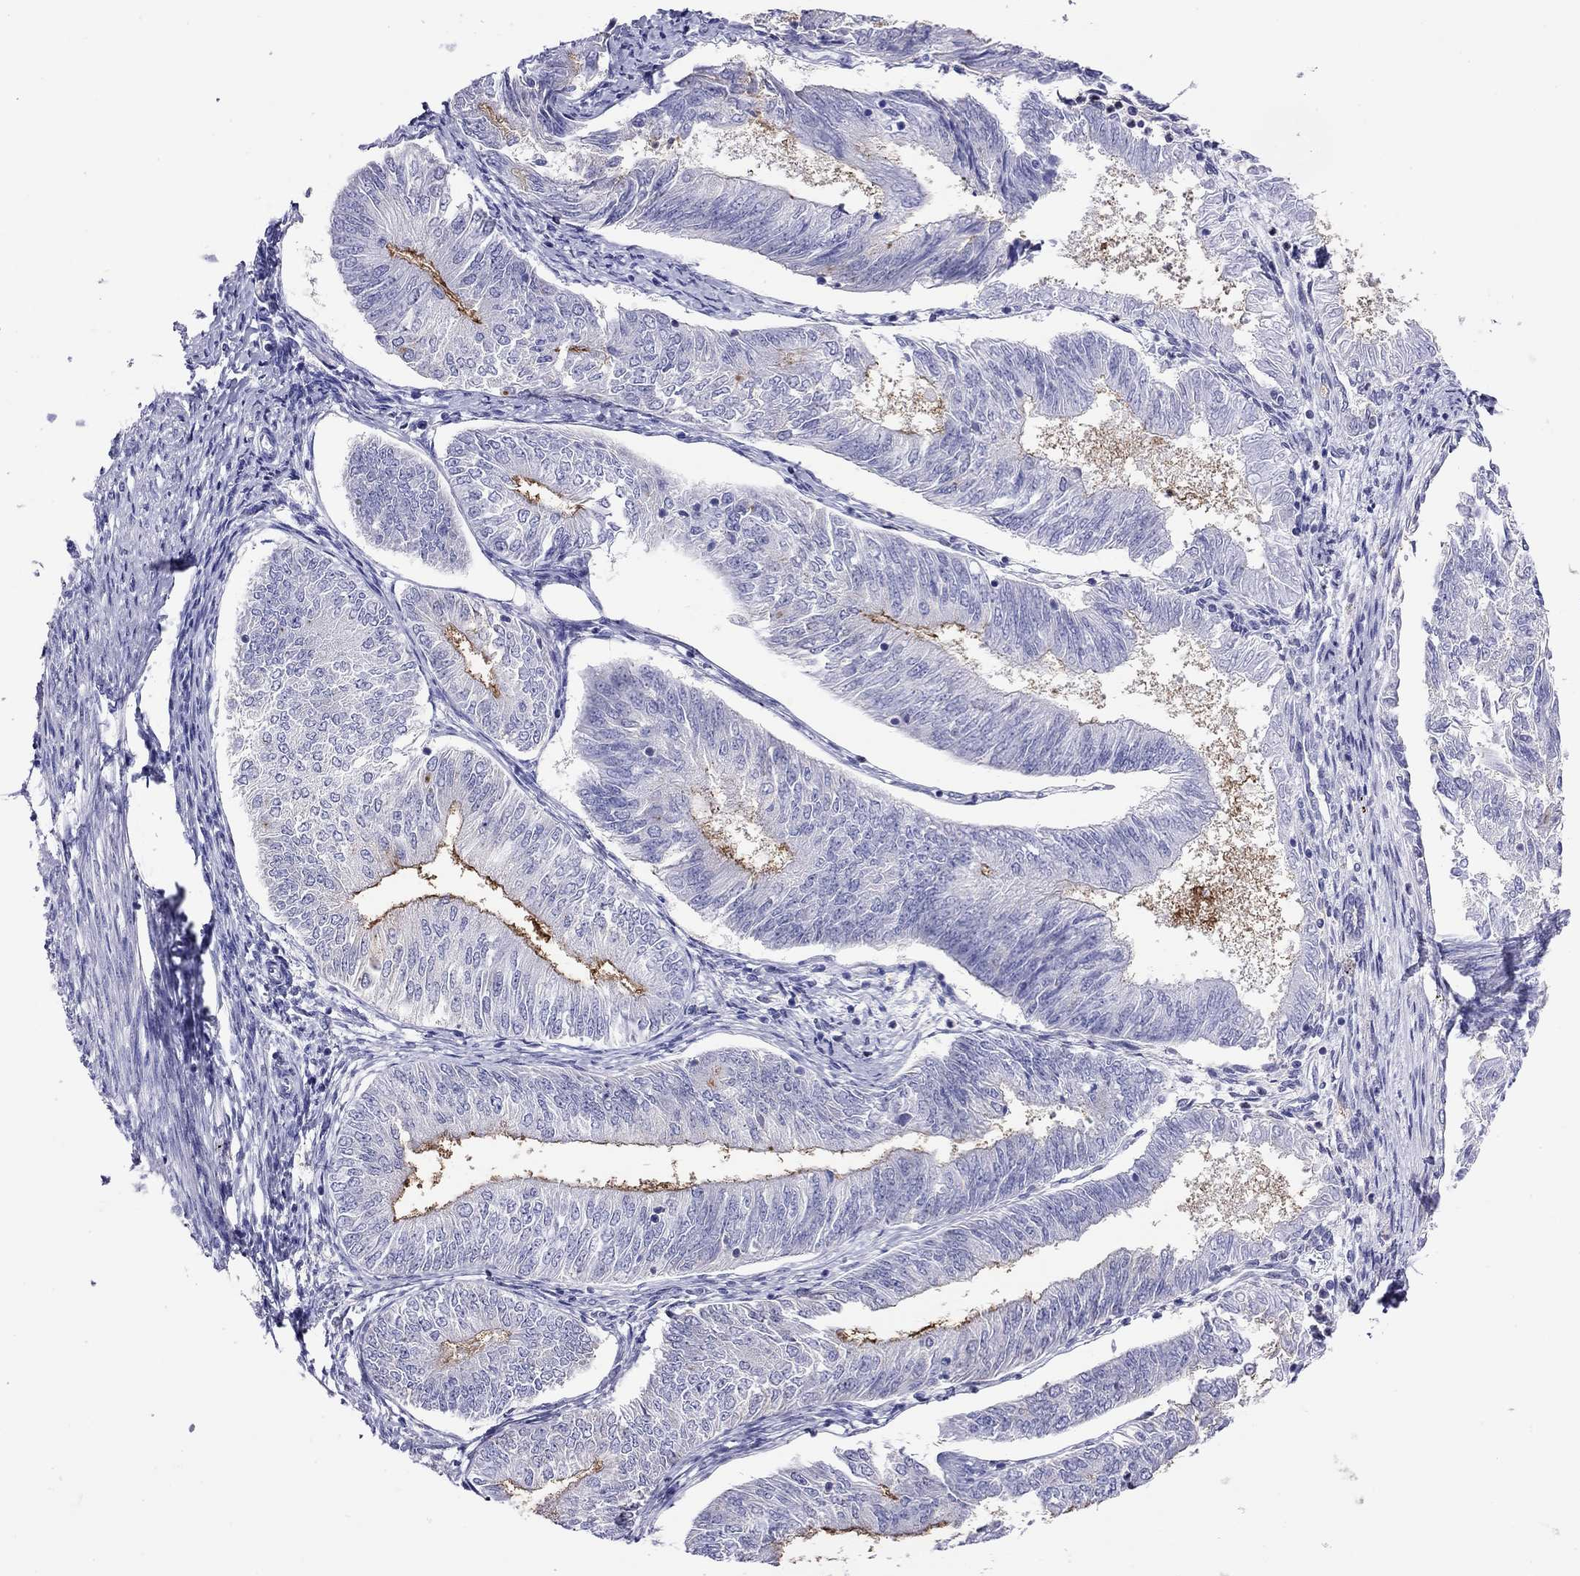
{"staining": {"intensity": "moderate", "quantity": "25%-75%", "location": "cytoplasmic/membranous"}, "tissue": "endometrial cancer", "cell_type": "Tumor cells", "image_type": "cancer", "snomed": [{"axis": "morphology", "description": "Adenocarcinoma, NOS"}, {"axis": "topography", "description": "Endometrium"}], "caption": "This is an image of immunohistochemistry (IHC) staining of endometrial adenocarcinoma, which shows moderate positivity in the cytoplasmic/membranous of tumor cells.", "gene": "SLC46A2", "patient": {"sex": "female", "age": 58}}